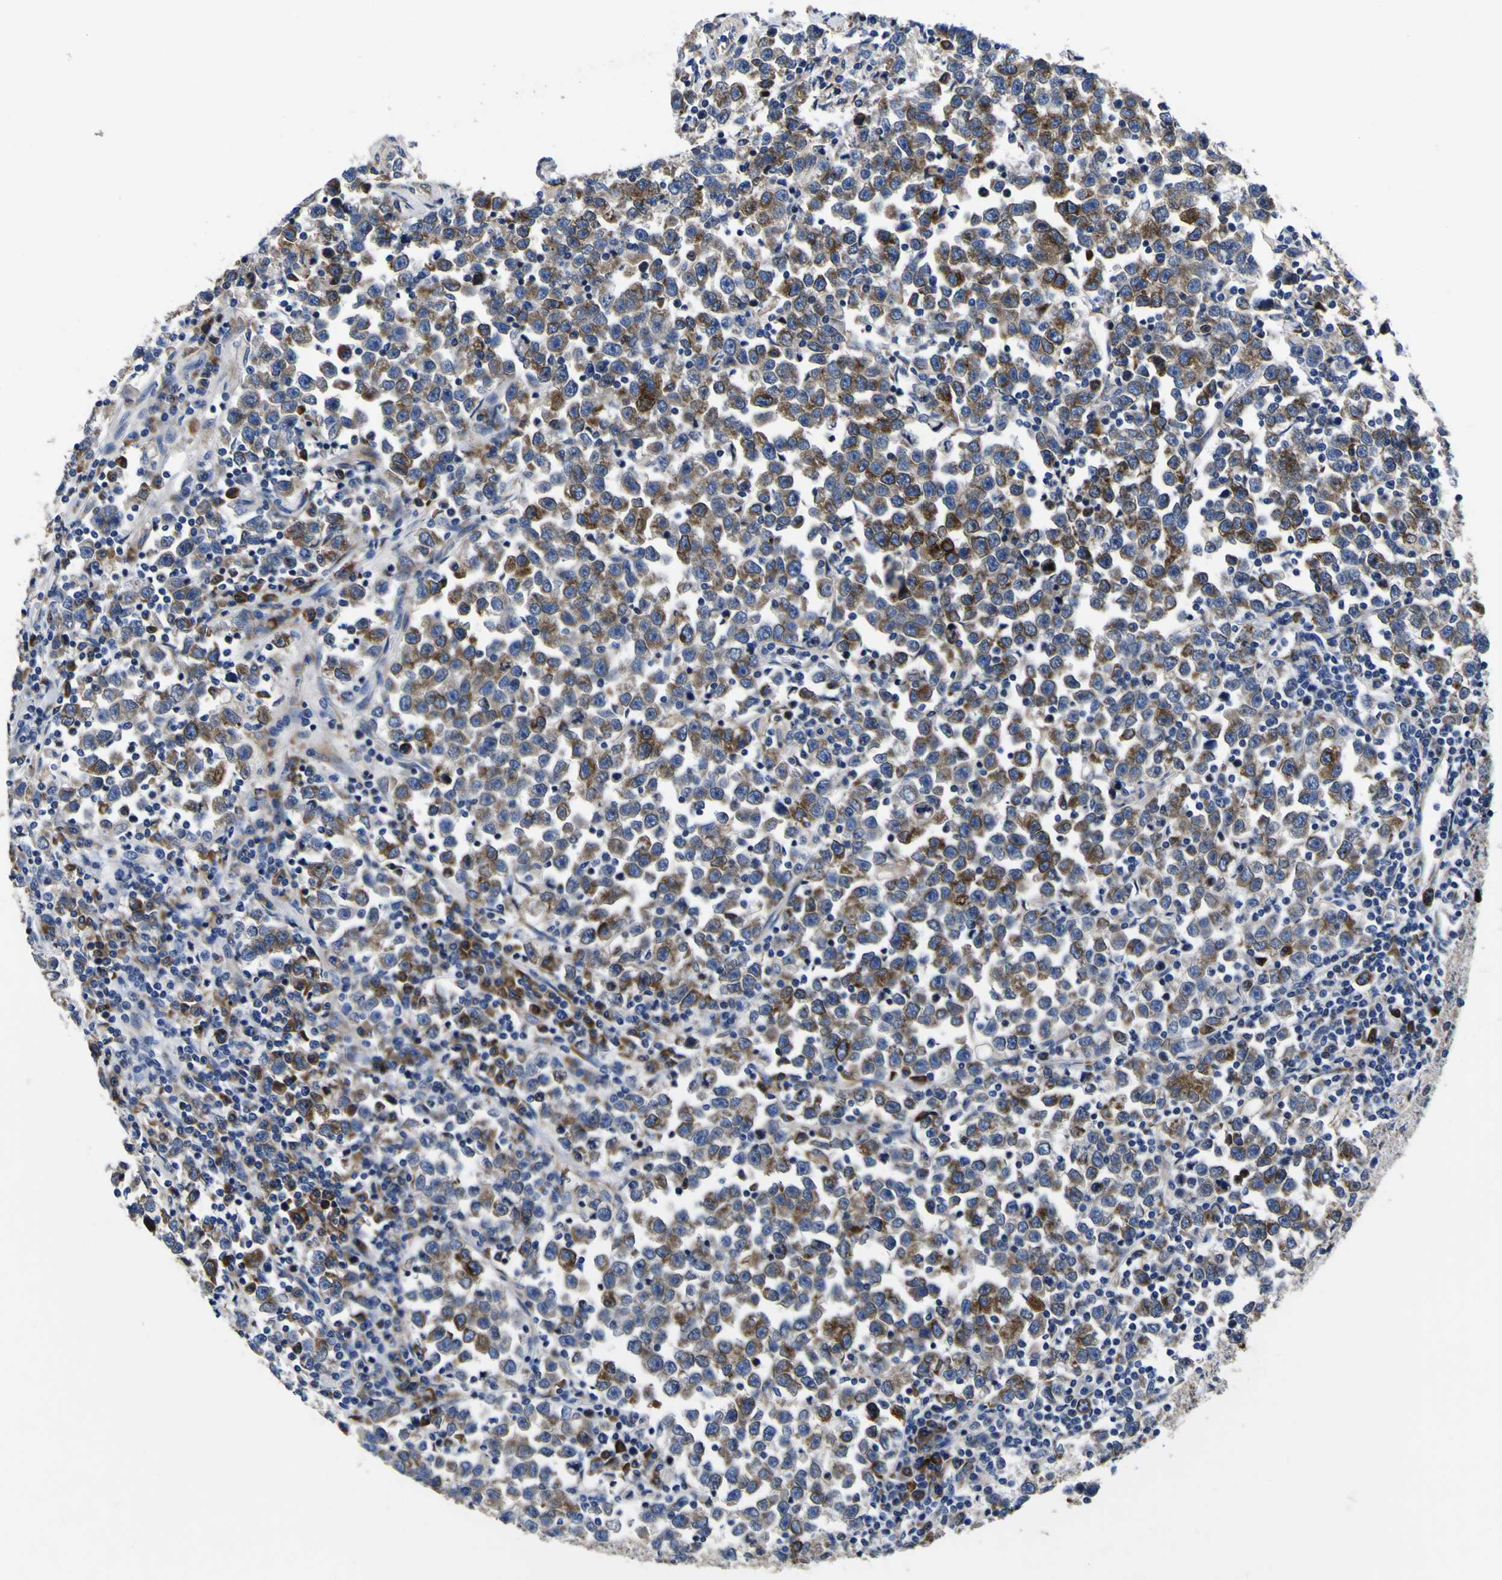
{"staining": {"intensity": "moderate", "quantity": "25%-75%", "location": "cytoplasmic/membranous"}, "tissue": "testis cancer", "cell_type": "Tumor cells", "image_type": "cancer", "snomed": [{"axis": "morphology", "description": "Seminoma, NOS"}, {"axis": "topography", "description": "Testis"}], "caption": "Testis seminoma tissue demonstrates moderate cytoplasmic/membranous staining in approximately 25%-75% of tumor cells", "gene": "SCD", "patient": {"sex": "male", "age": 43}}